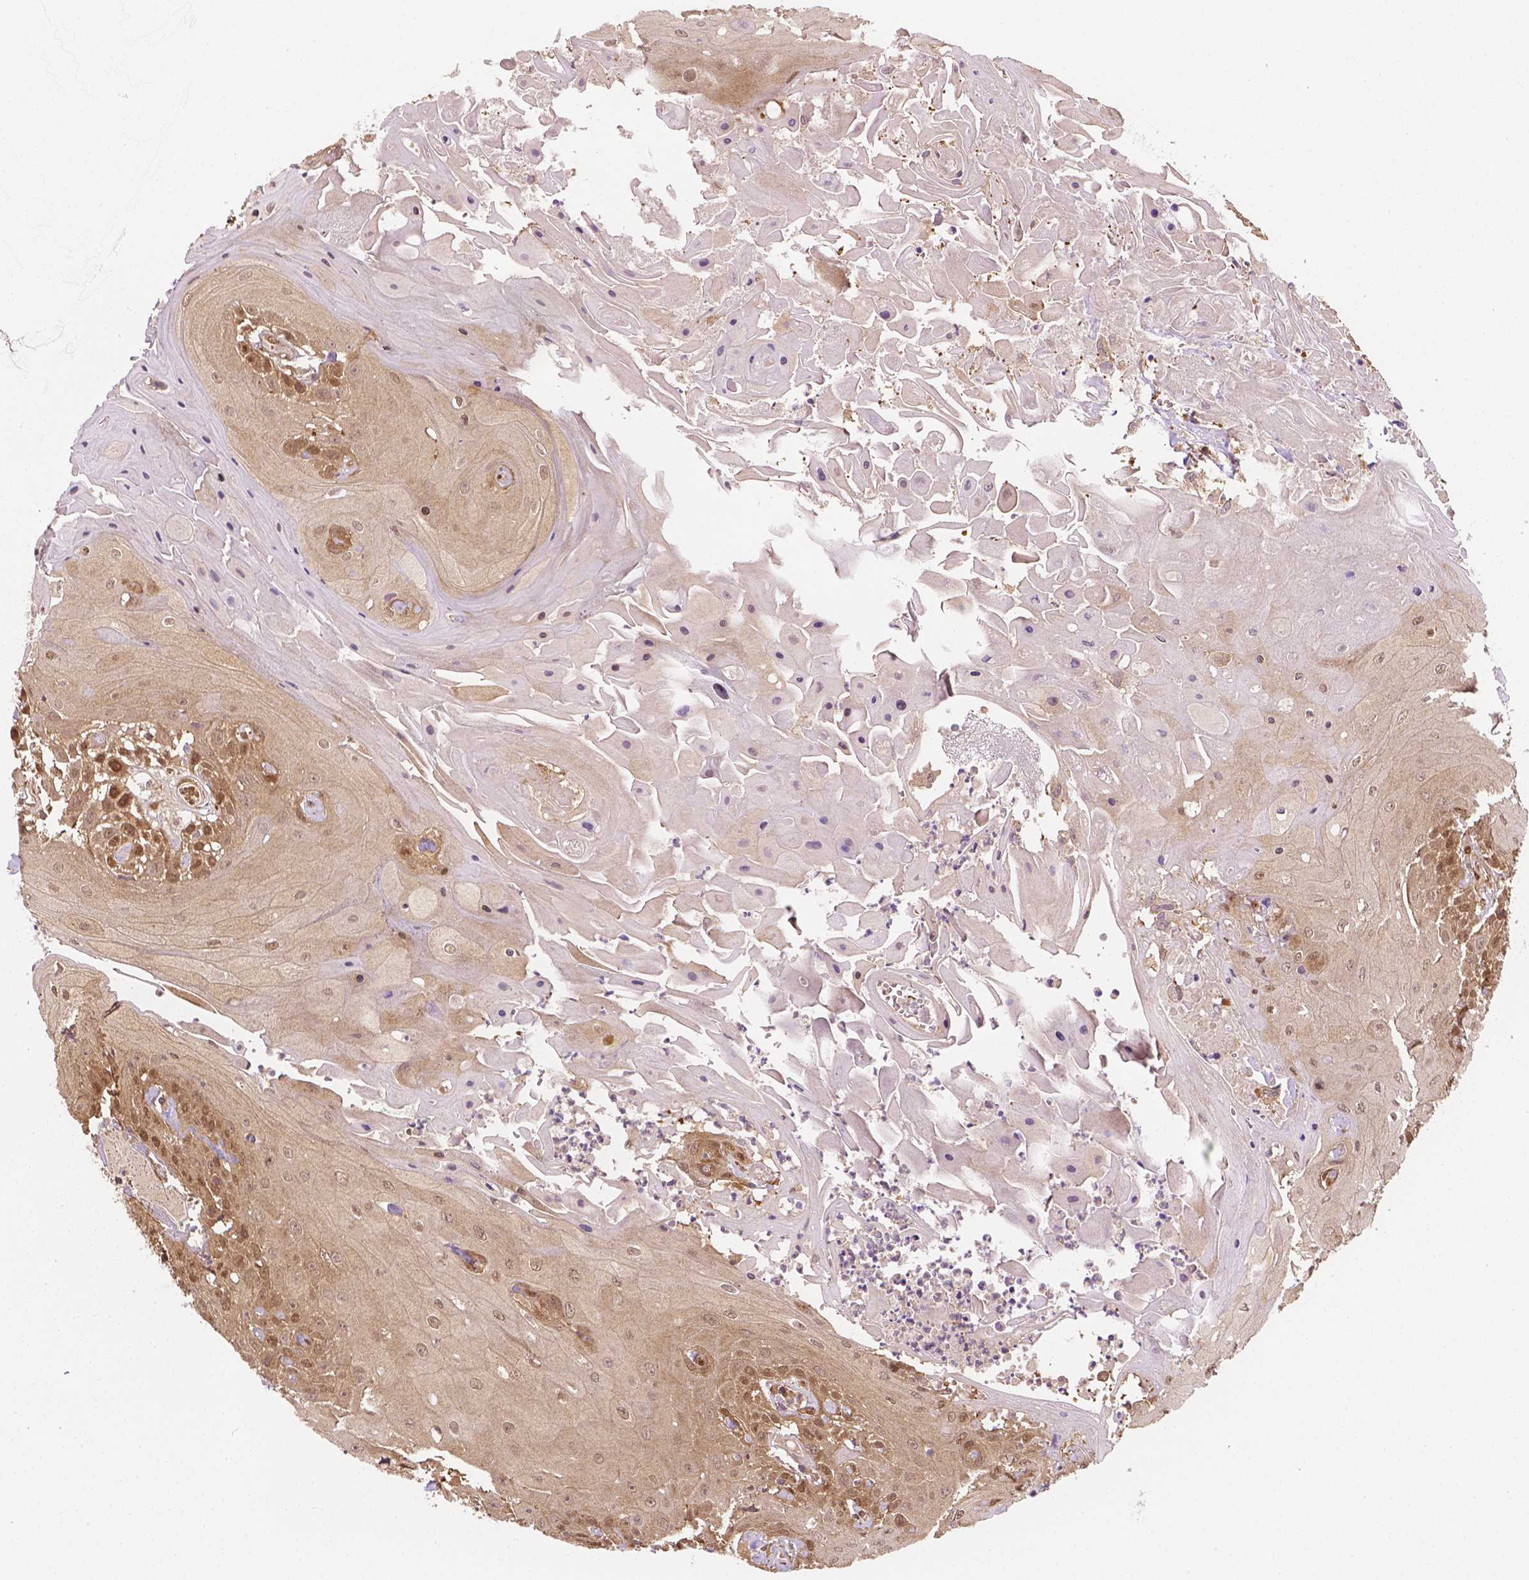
{"staining": {"intensity": "moderate", "quantity": "<25%", "location": "nuclear"}, "tissue": "head and neck cancer", "cell_type": "Tumor cells", "image_type": "cancer", "snomed": [{"axis": "morphology", "description": "Squamous cell carcinoma, NOS"}, {"axis": "topography", "description": "Skin"}, {"axis": "topography", "description": "Head-Neck"}], "caption": "Immunohistochemical staining of human head and neck cancer (squamous cell carcinoma) reveals low levels of moderate nuclear protein positivity in approximately <25% of tumor cells. The staining is performed using DAB brown chromogen to label protein expression. The nuclei are counter-stained blue using hematoxylin.", "gene": "YAP1", "patient": {"sex": "male", "age": 80}}